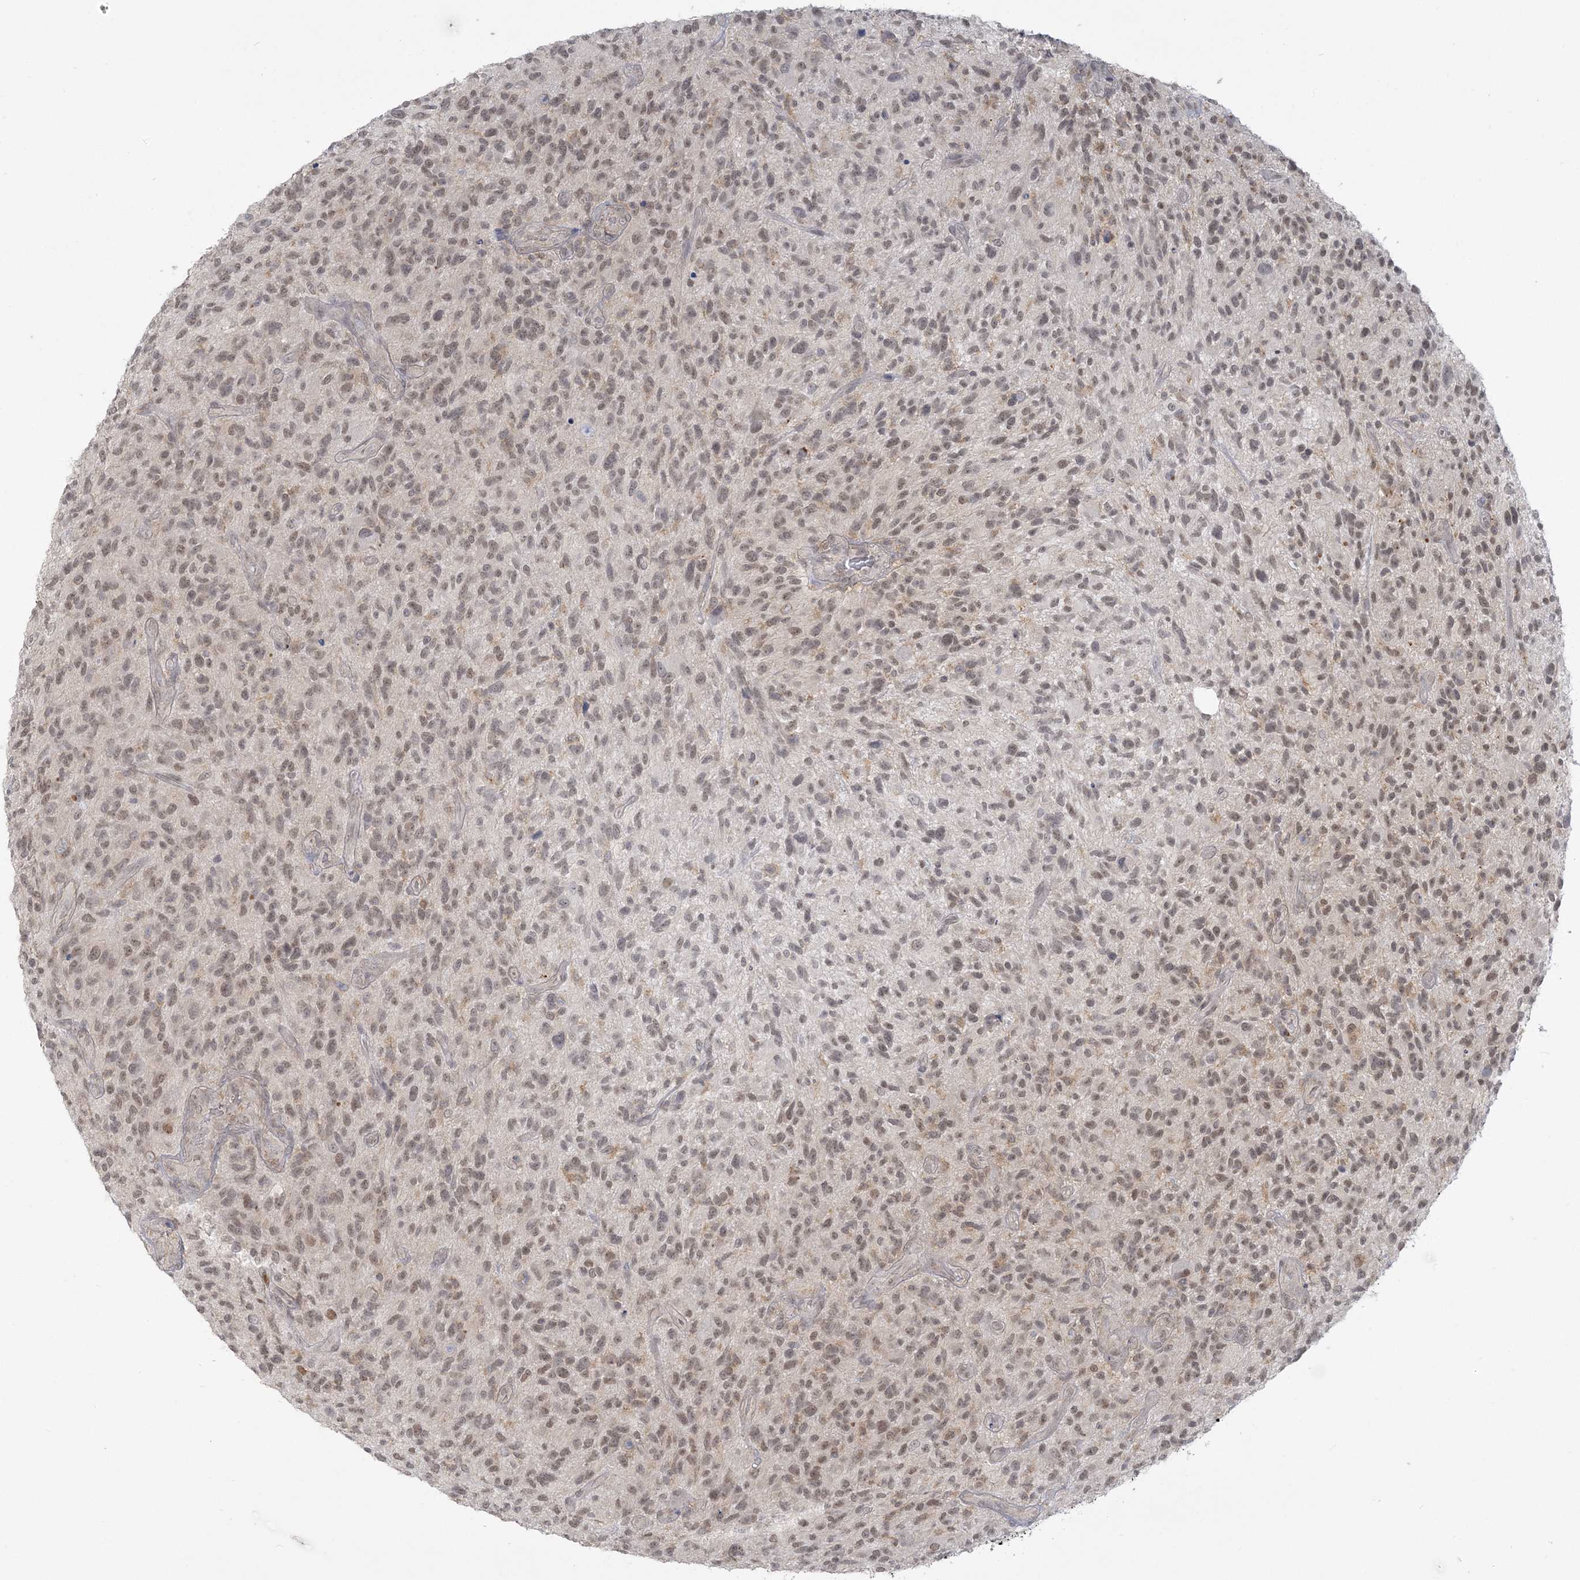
{"staining": {"intensity": "moderate", "quantity": ">75%", "location": "nuclear"}, "tissue": "glioma", "cell_type": "Tumor cells", "image_type": "cancer", "snomed": [{"axis": "morphology", "description": "Glioma, malignant, High grade"}, {"axis": "topography", "description": "Brain"}], "caption": "High-magnification brightfield microscopy of high-grade glioma (malignant) stained with DAB (brown) and counterstained with hematoxylin (blue). tumor cells exhibit moderate nuclear staining is identified in approximately>75% of cells.", "gene": "ANKS1A", "patient": {"sex": "male", "age": 47}}